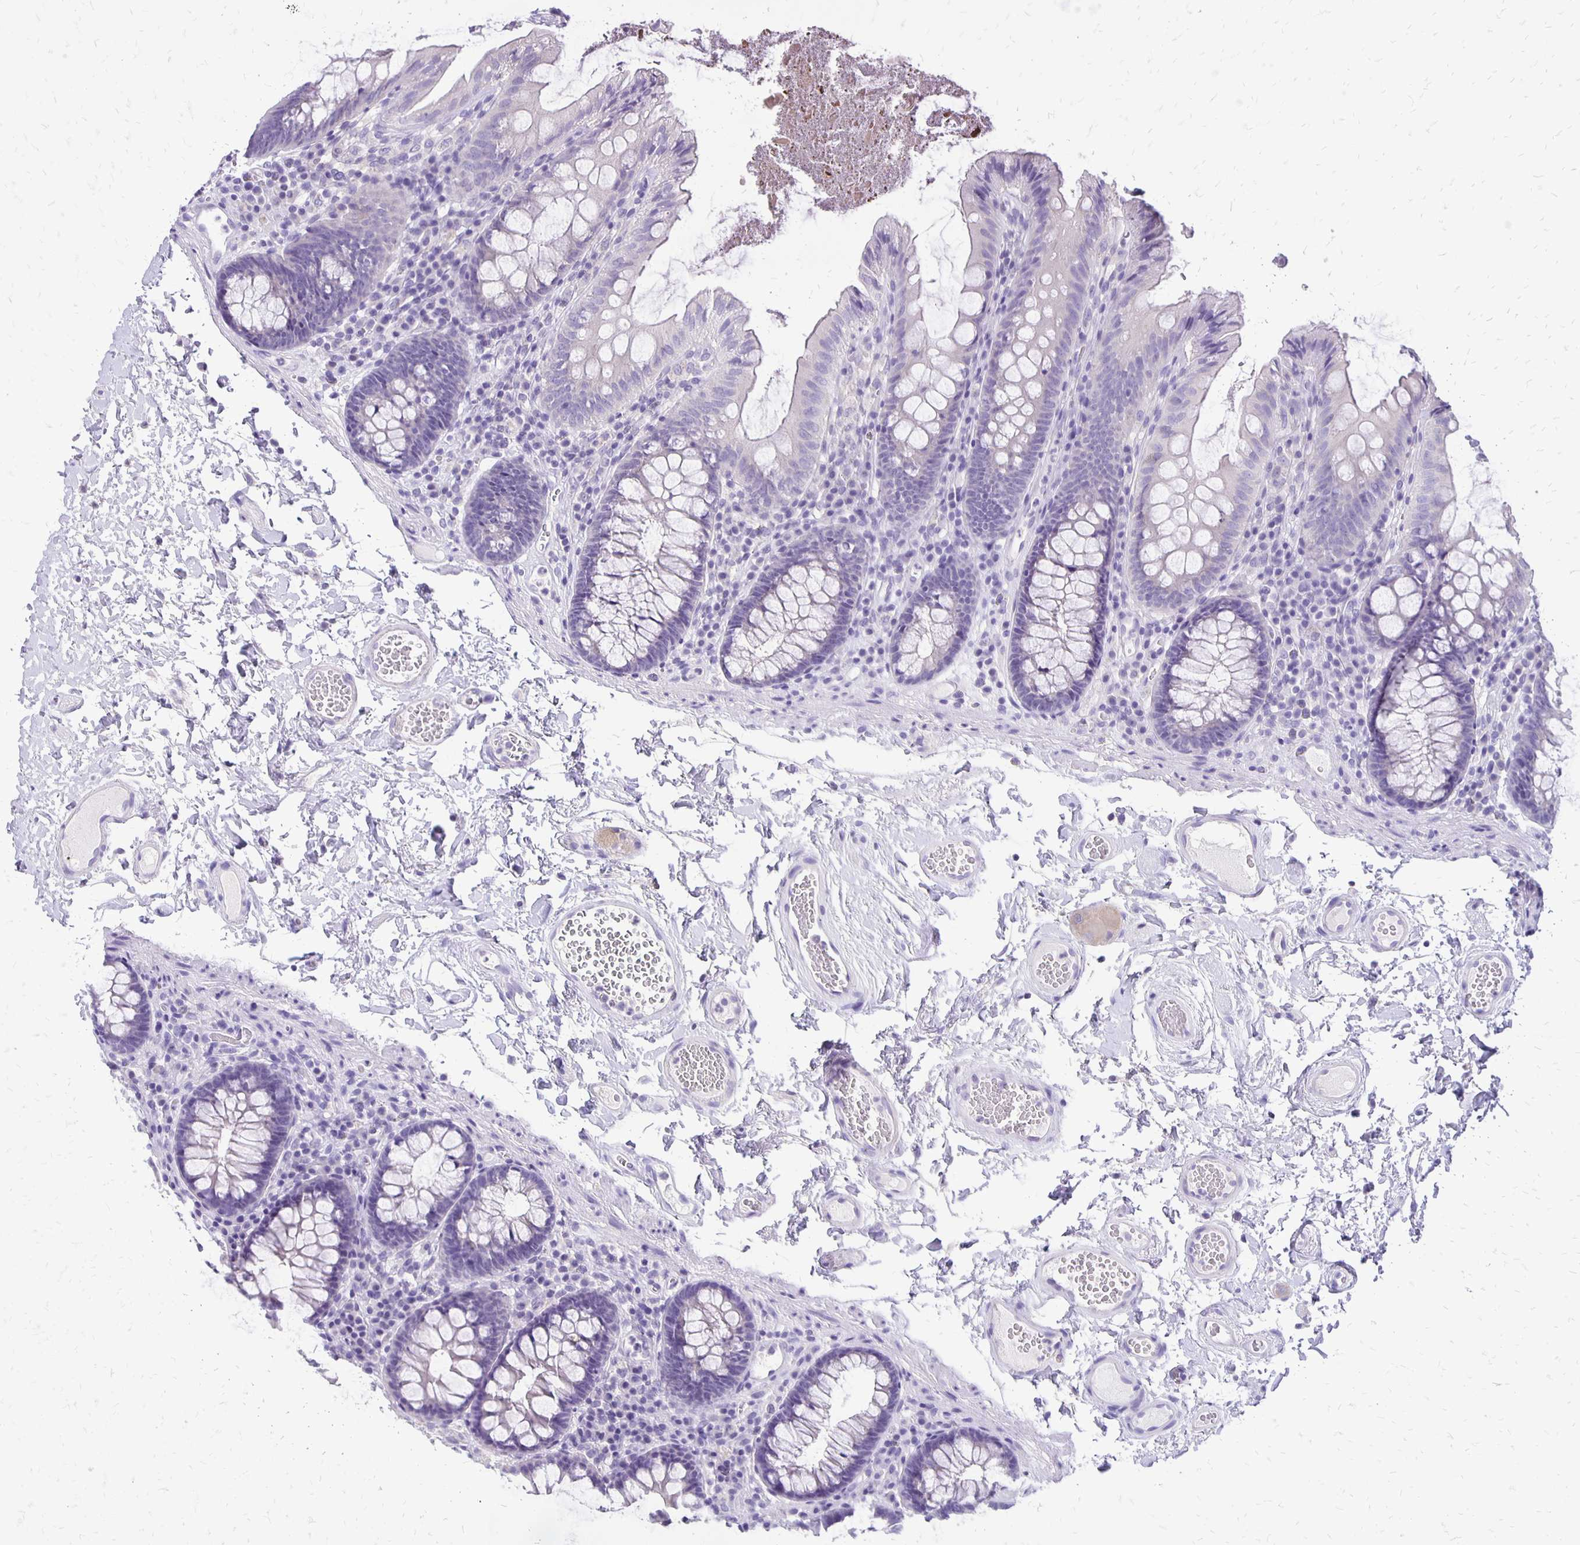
{"staining": {"intensity": "negative", "quantity": "none", "location": "none"}, "tissue": "colon", "cell_type": "Endothelial cells", "image_type": "normal", "snomed": [{"axis": "morphology", "description": "Normal tissue, NOS"}, {"axis": "topography", "description": "Colon"}, {"axis": "topography", "description": "Peripheral nerve tissue"}], "caption": "This is an immunohistochemistry histopathology image of normal colon. There is no expression in endothelial cells.", "gene": "ANKRD45", "patient": {"sex": "male", "age": 84}}